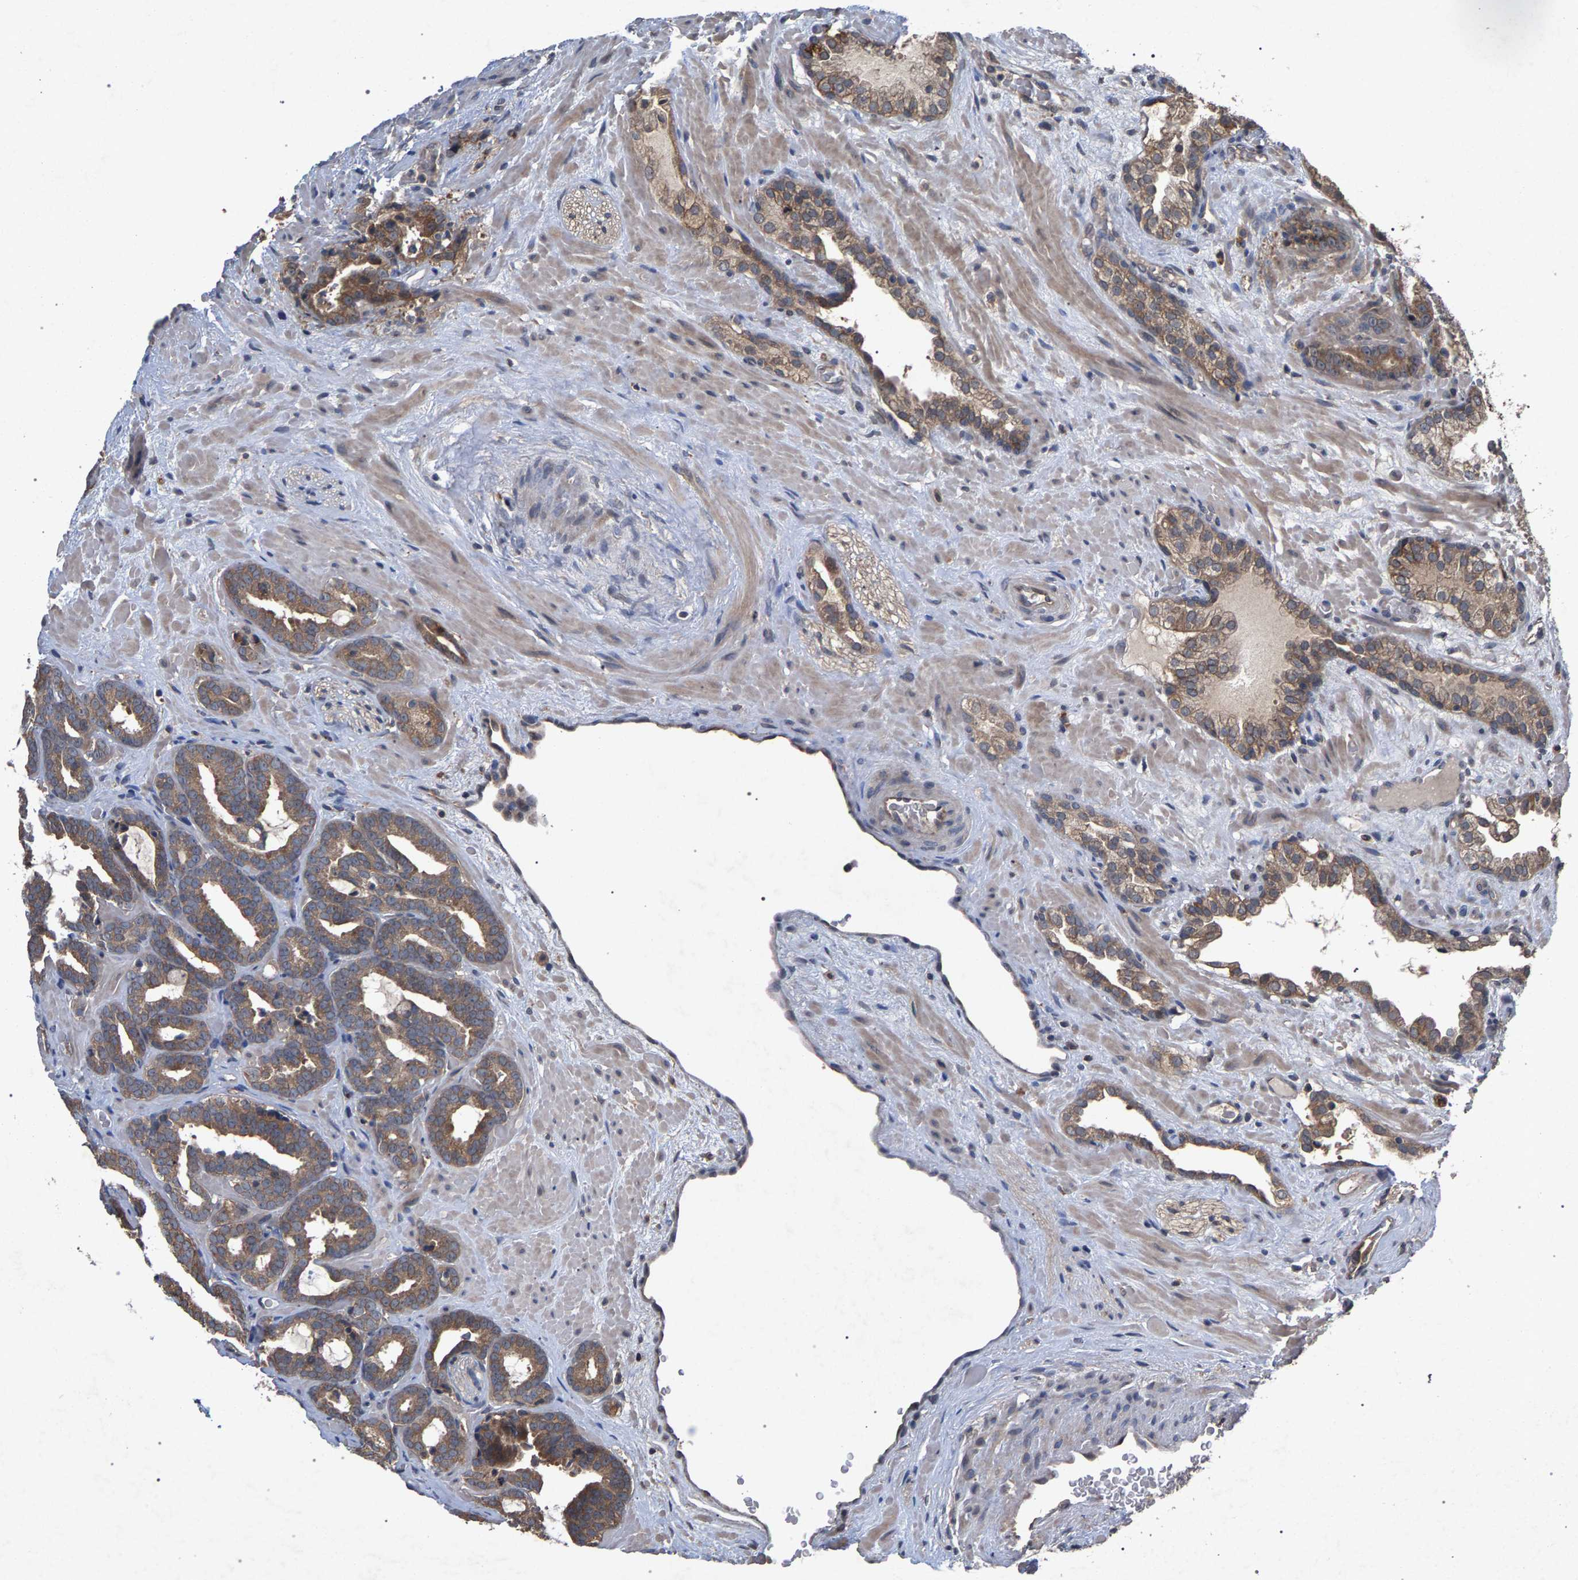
{"staining": {"intensity": "weak", "quantity": ">75%", "location": "cytoplasmic/membranous"}, "tissue": "prostate cancer", "cell_type": "Tumor cells", "image_type": "cancer", "snomed": [{"axis": "morphology", "description": "Adenocarcinoma, Low grade"}, {"axis": "topography", "description": "Prostate"}], "caption": "This micrograph exhibits prostate low-grade adenocarcinoma stained with immunohistochemistry (IHC) to label a protein in brown. The cytoplasmic/membranous of tumor cells show weak positivity for the protein. Nuclei are counter-stained blue.", "gene": "SLC4A4", "patient": {"sex": "male", "age": 63}}